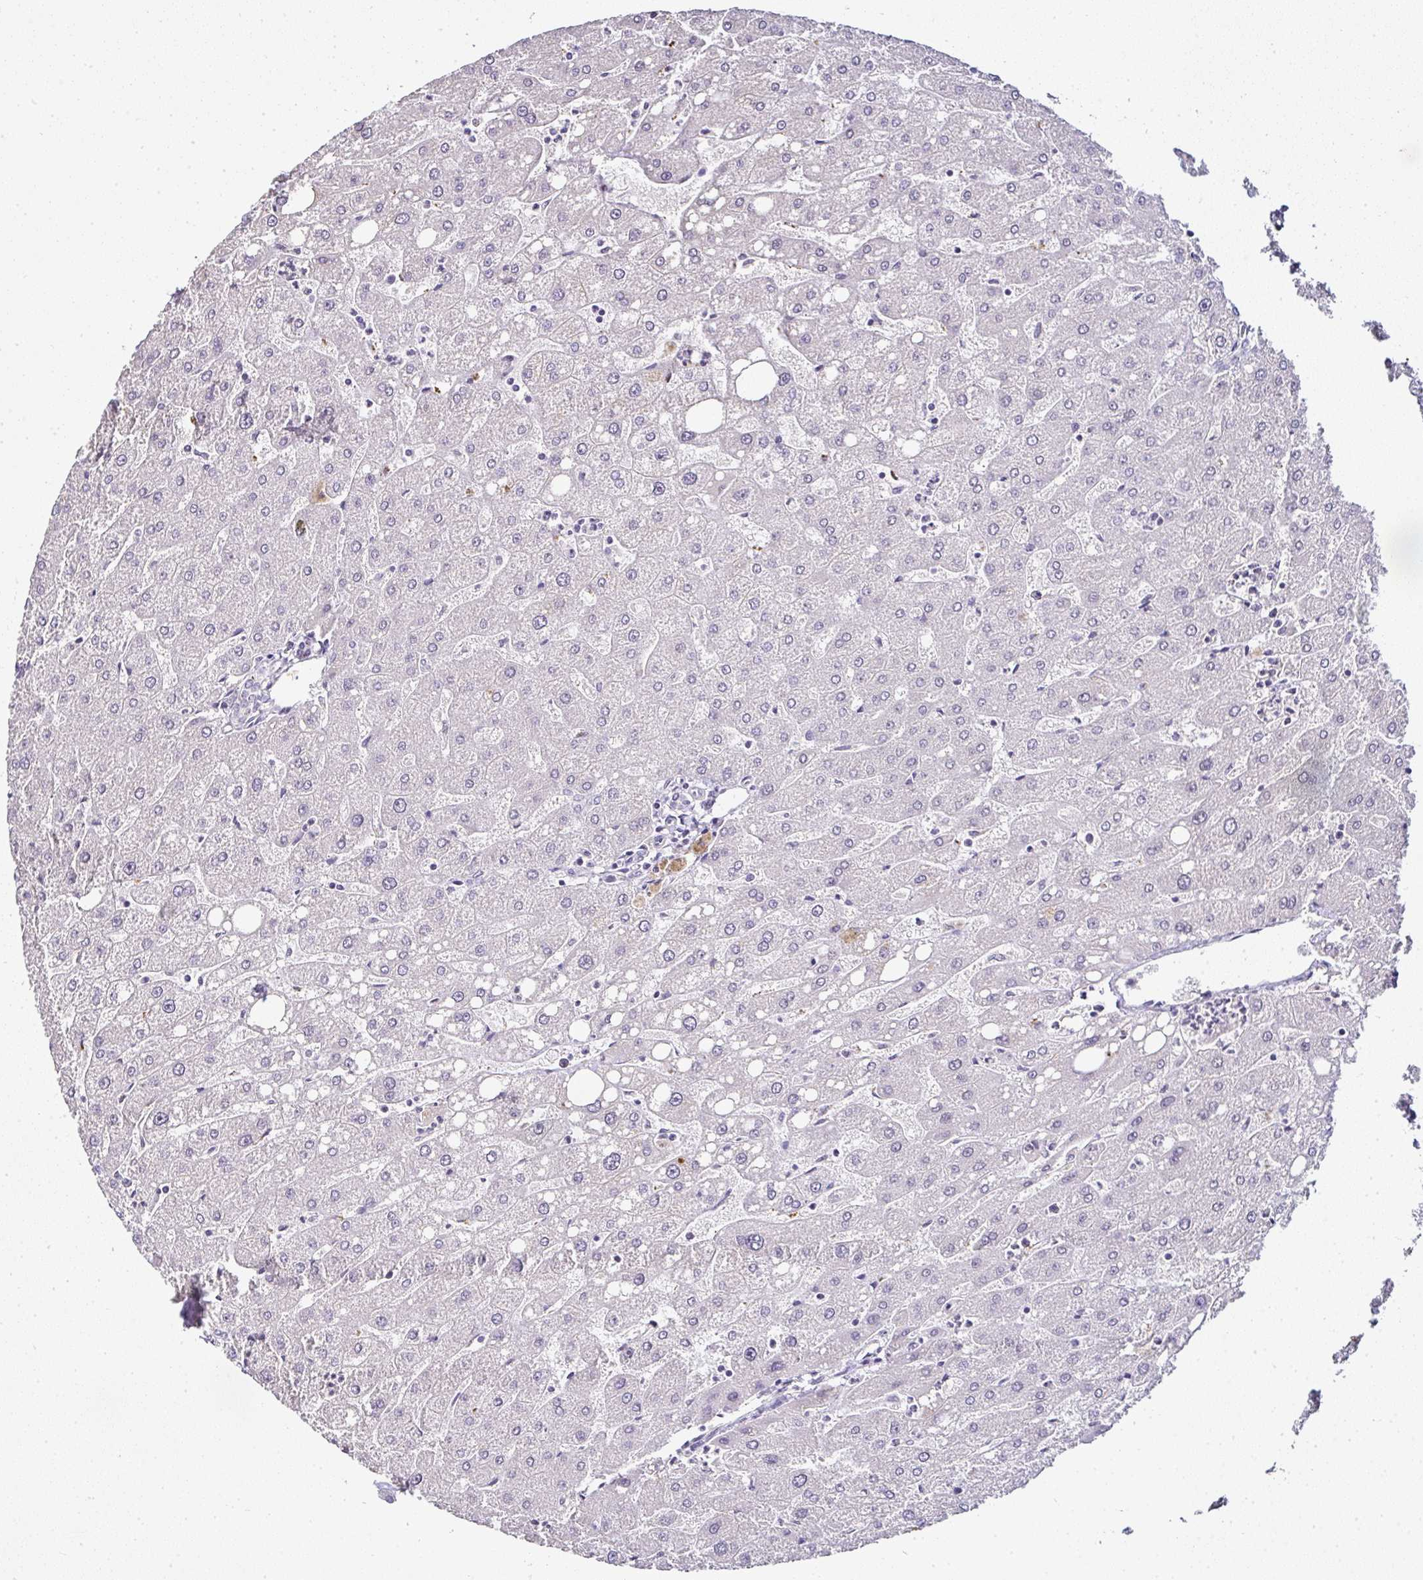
{"staining": {"intensity": "negative", "quantity": "none", "location": "none"}, "tissue": "liver", "cell_type": "Cholangiocytes", "image_type": "normal", "snomed": [{"axis": "morphology", "description": "Normal tissue, NOS"}, {"axis": "topography", "description": "Liver"}], "caption": "The micrograph reveals no significant positivity in cholangiocytes of liver.", "gene": "SERPINB3", "patient": {"sex": "male", "age": 67}}